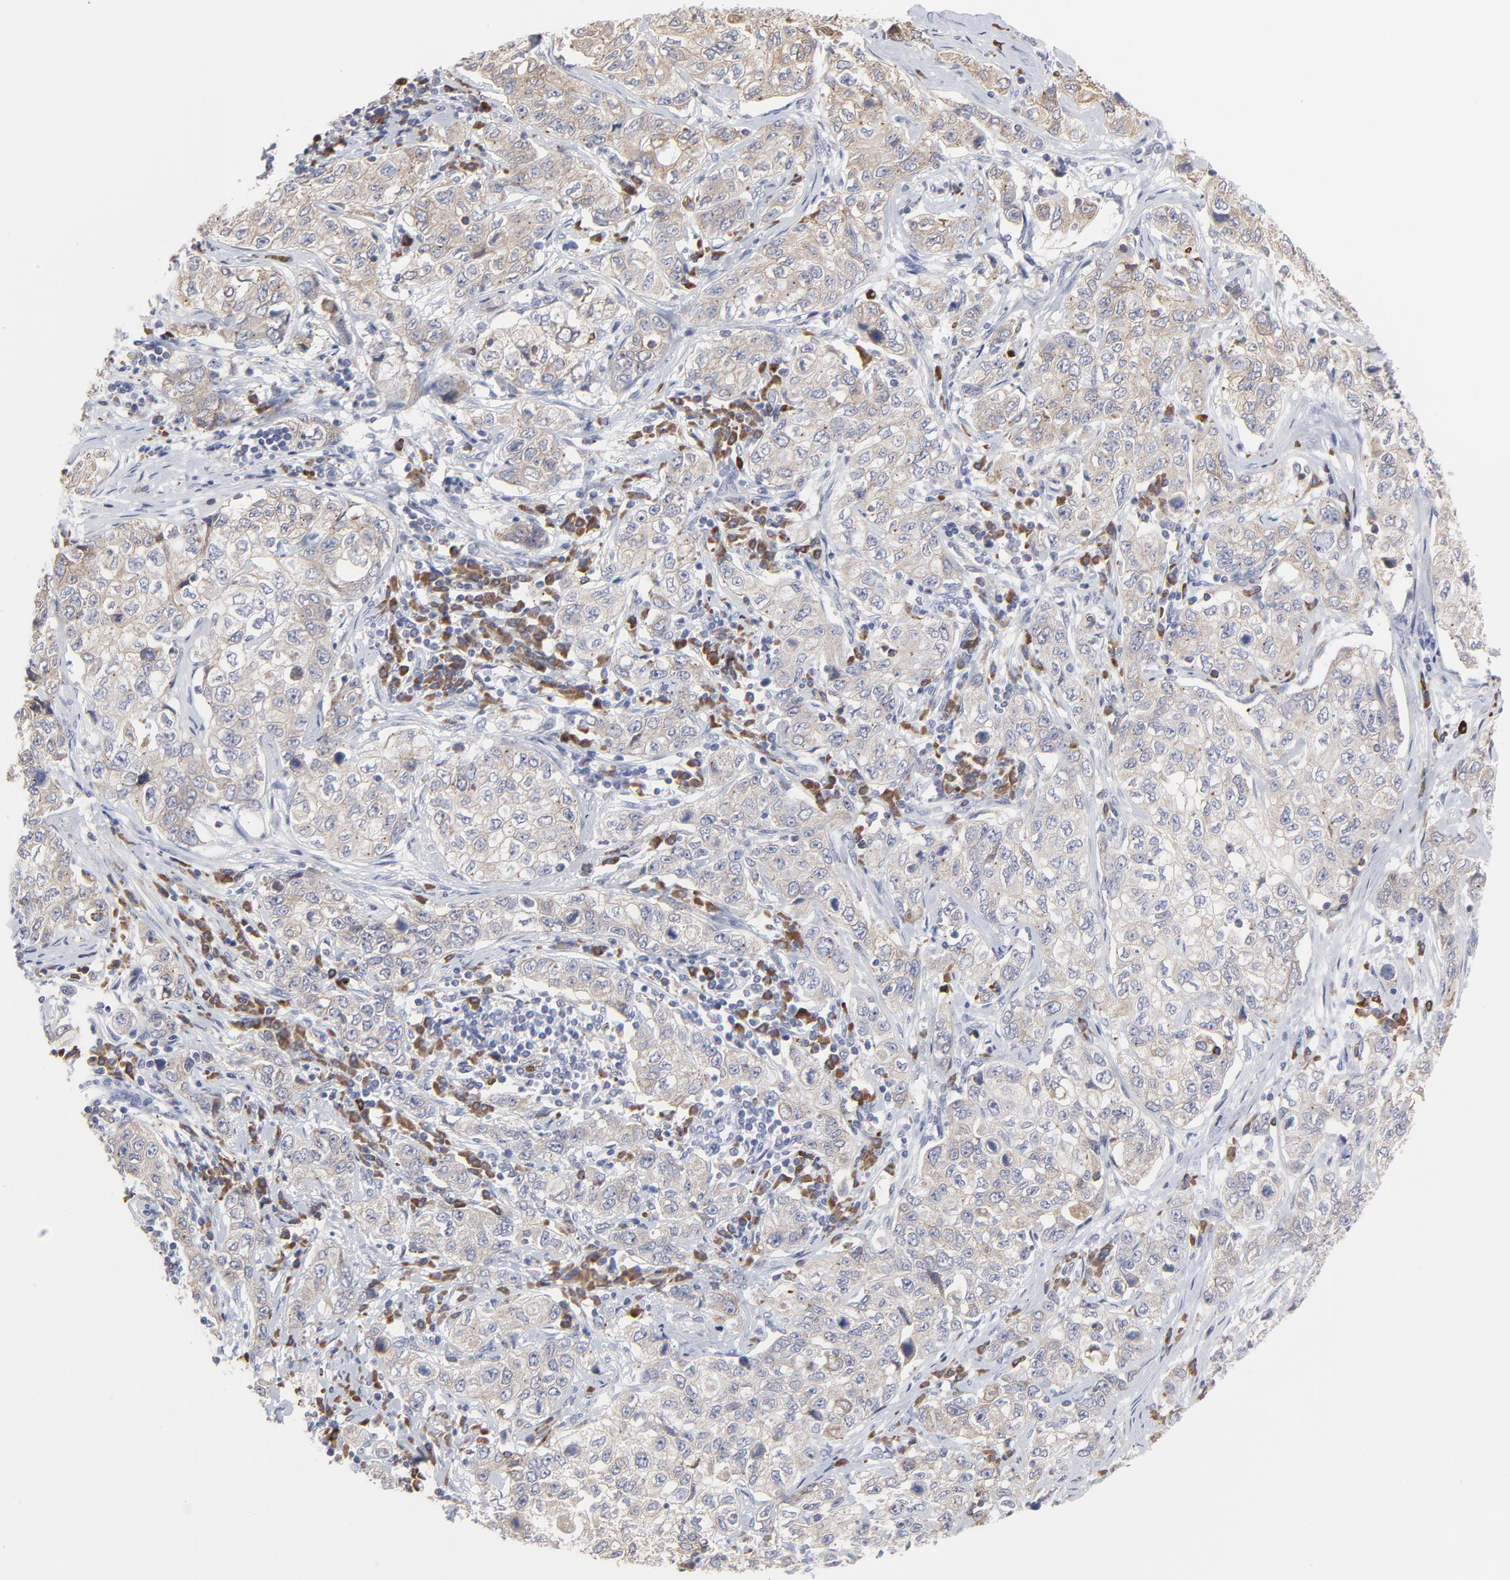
{"staining": {"intensity": "weak", "quantity": ">75%", "location": "cytoplasmic/membranous"}, "tissue": "stomach cancer", "cell_type": "Tumor cells", "image_type": "cancer", "snomed": [{"axis": "morphology", "description": "Adenocarcinoma, NOS"}, {"axis": "topography", "description": "Stomach"}], "caption": "Stomach cancer was stained to show a protein in brown. There is low levels of weak cytoplasmic/membranous expression in approximately >75% of tumor cells. (DAB (3,3'-diaminobenzidine) IHC, brown staining for protein, blue staining for nuclei).", "gene": "TRIM22", "patient": {"sex": "male", "age": 48}}